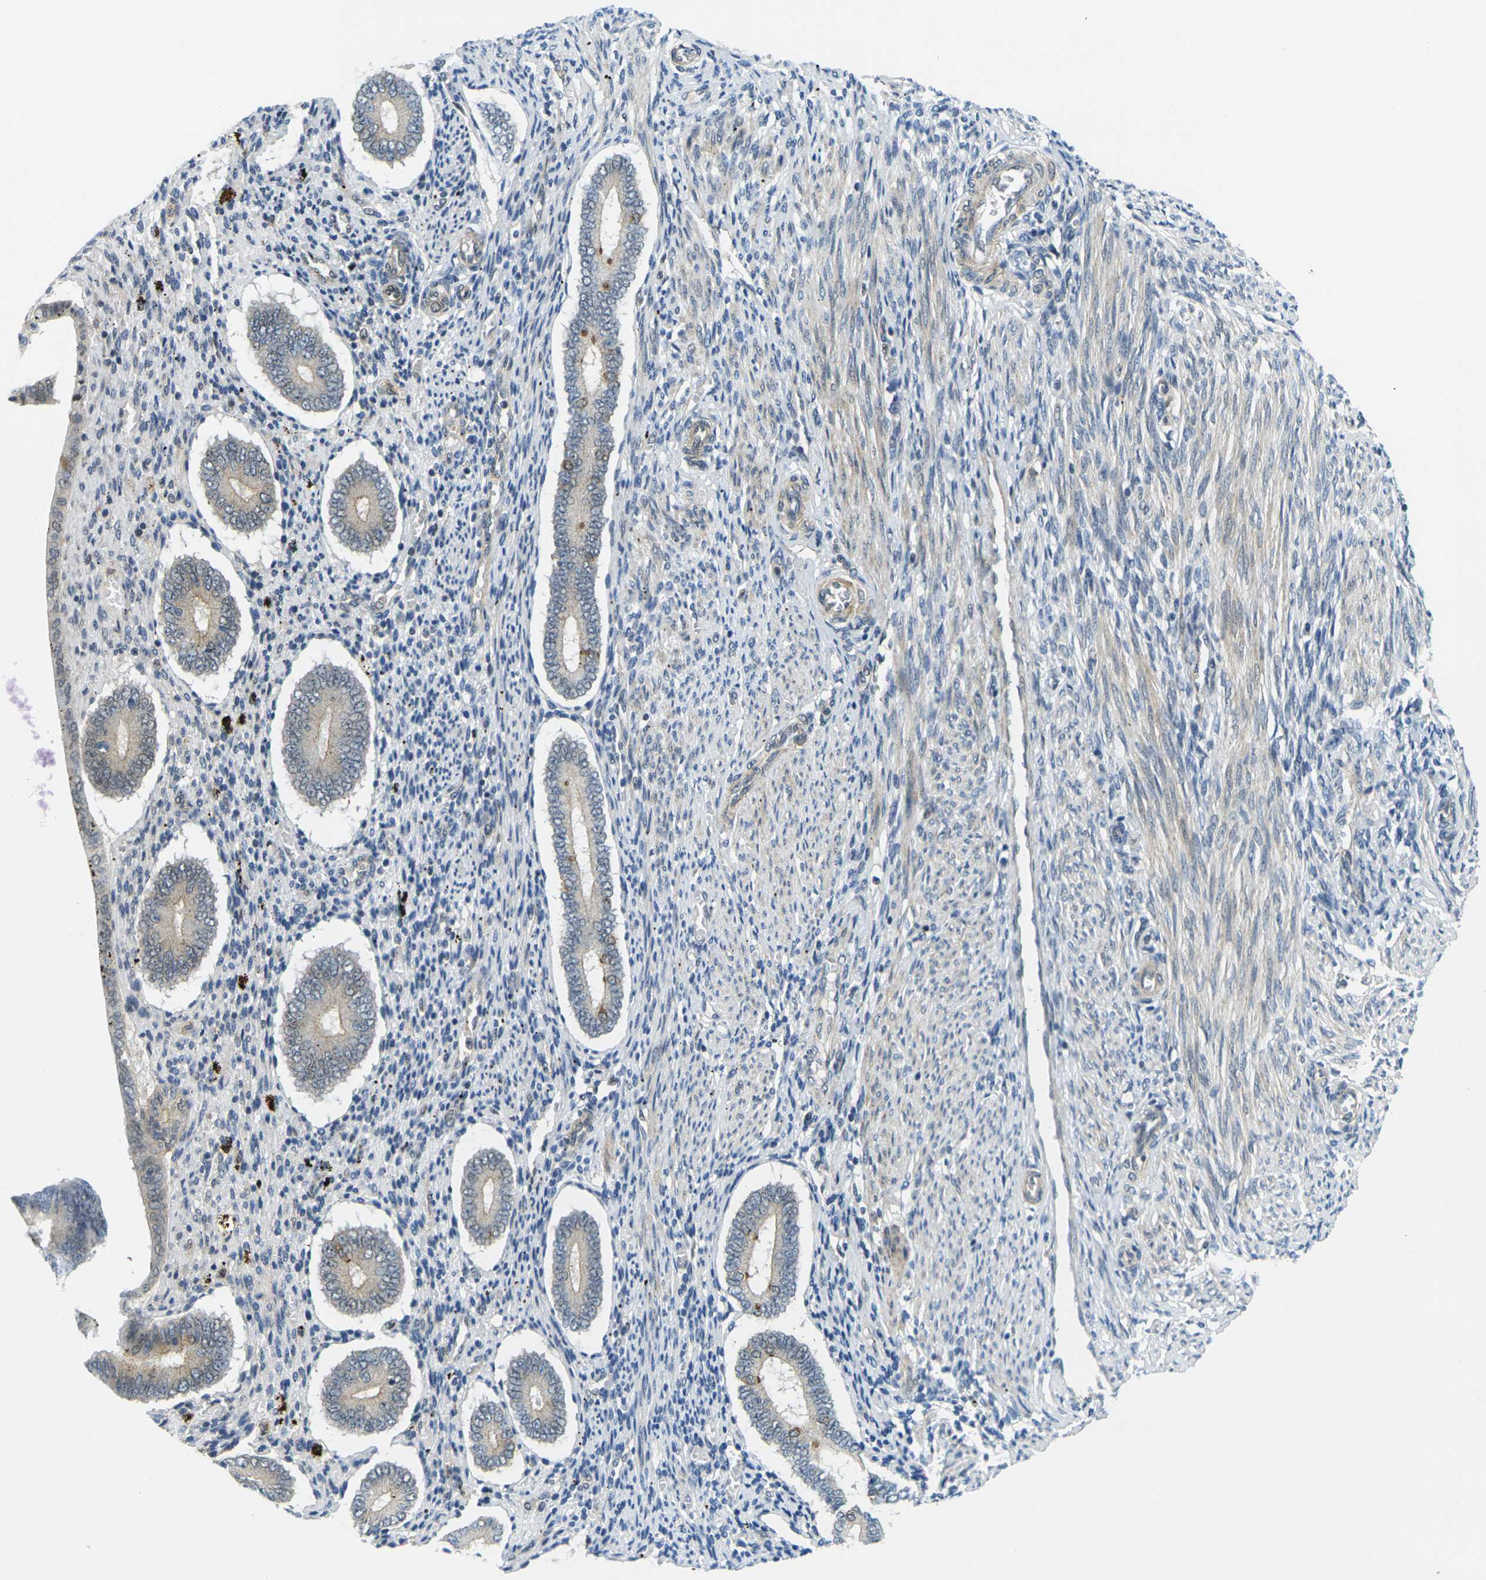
{"staining": {"intensity": "negative", "quantity": "none", "location": "none"}, "tissue": "endometrium", "cell_type": "Cells in endometrial stroma", "image_type": "normal", "snomed": [{"axis": "morphology", "description": "Normal tissue, NOS"}, {"axis": "topography", "description": "Endometrium"}], "caption": "The immunohistochemistry (IHC) image has no significant staining in cells in endometrial stroma of endometrium. The staining was performed using DAB to visualize the protein expression in brown, while the nuclei were stained in blue with hematoxylin (Magnification: 20x).", "gene": "KCTD10", "patient": {"sex": "female", "age": 42}}